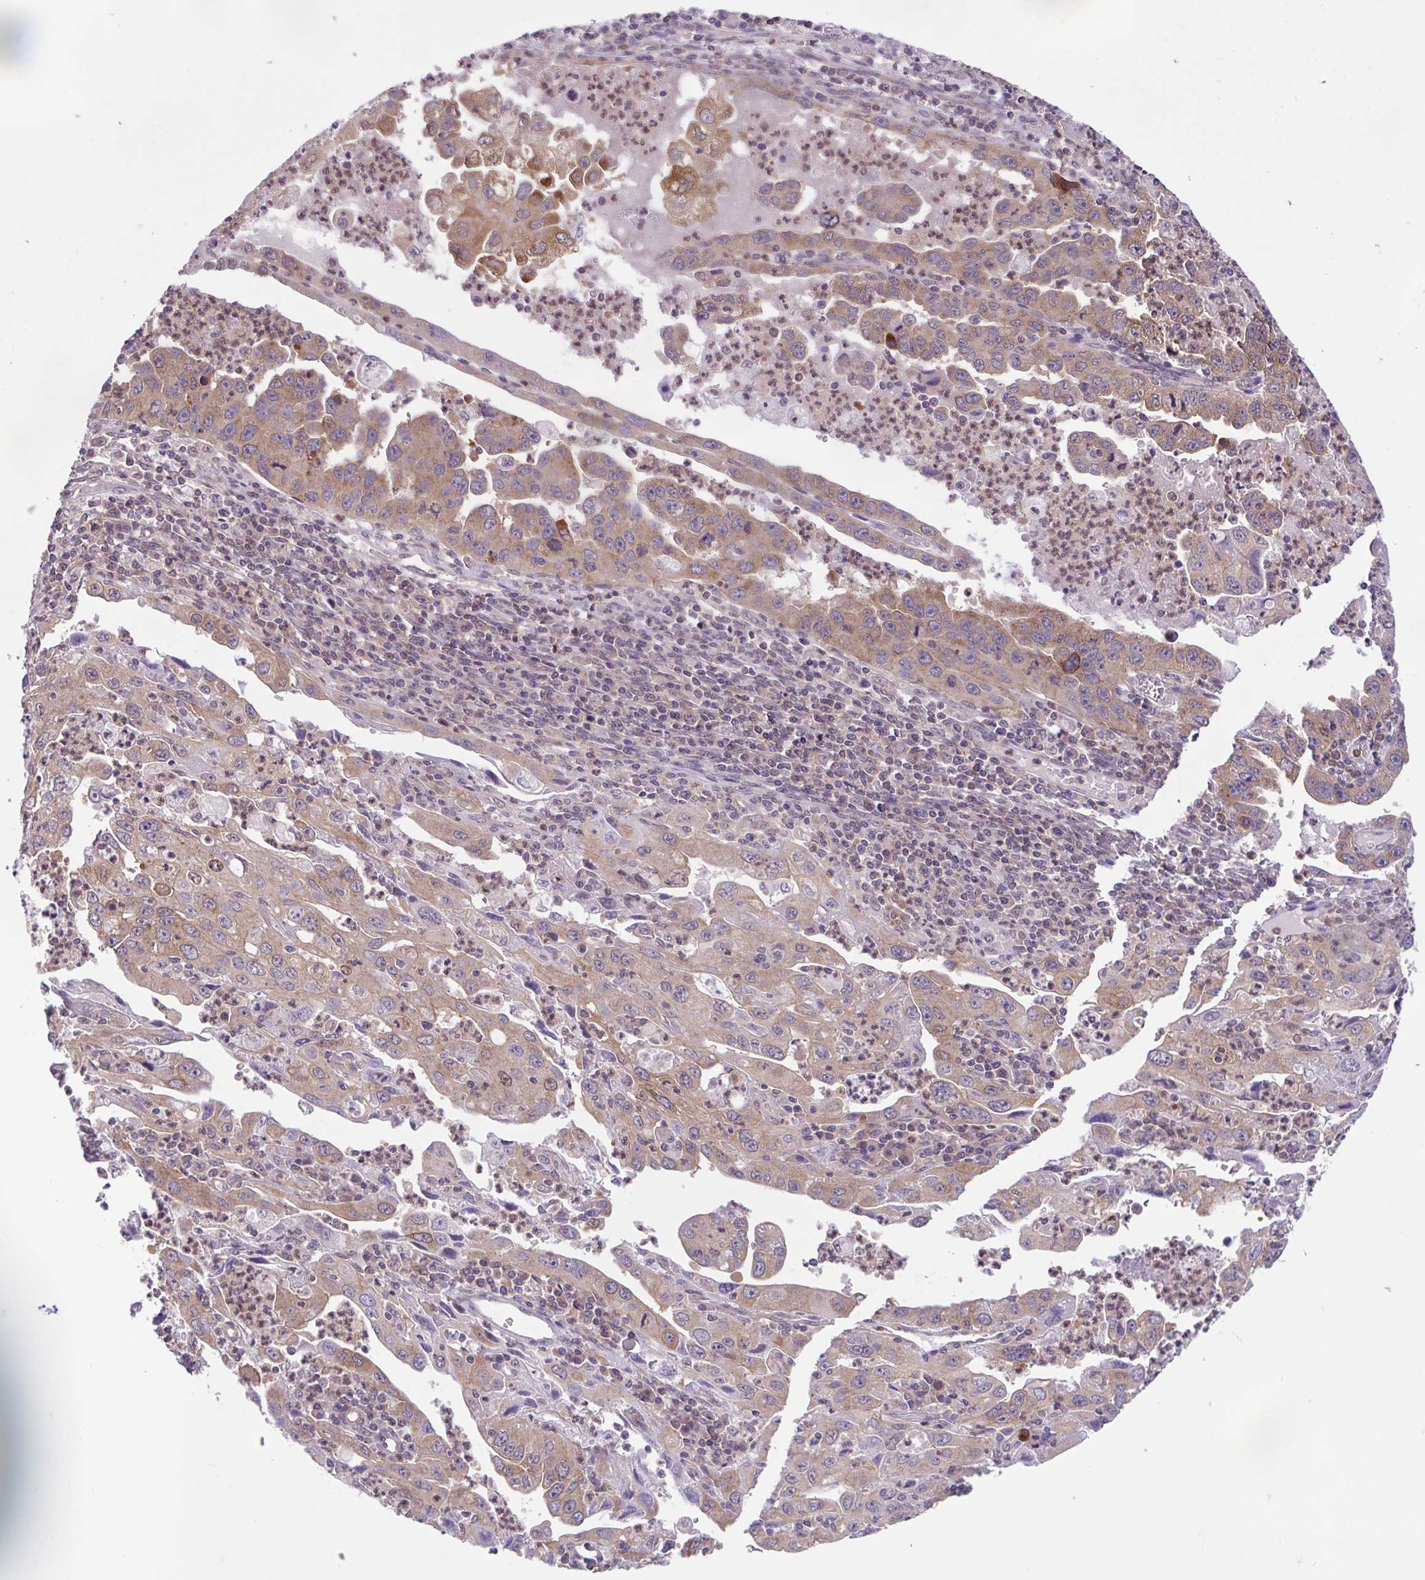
{"staining": {"intensity": "moderate", "quantity": "25%-75%", "location": "cytoplasmic/membranous,nuclear"}, "tissue": "endometrial cancer", "cell_type": "Tumor cells", "image_type": "cancer", "snomed": [{"axis": "morphology", "description": "Adenocarcinoma, NOS"}, {"axis": "topography", "description": "Uterus"}], "caption": "The image exhibits staining of adenocarcinoma (endometrial), revealing moderate cytoplasmic/membranous and nuclear protein expression (brown color) within tumor cells.", "gene": "RALBP1", "patient": {"sex": "female", "age": 62}}